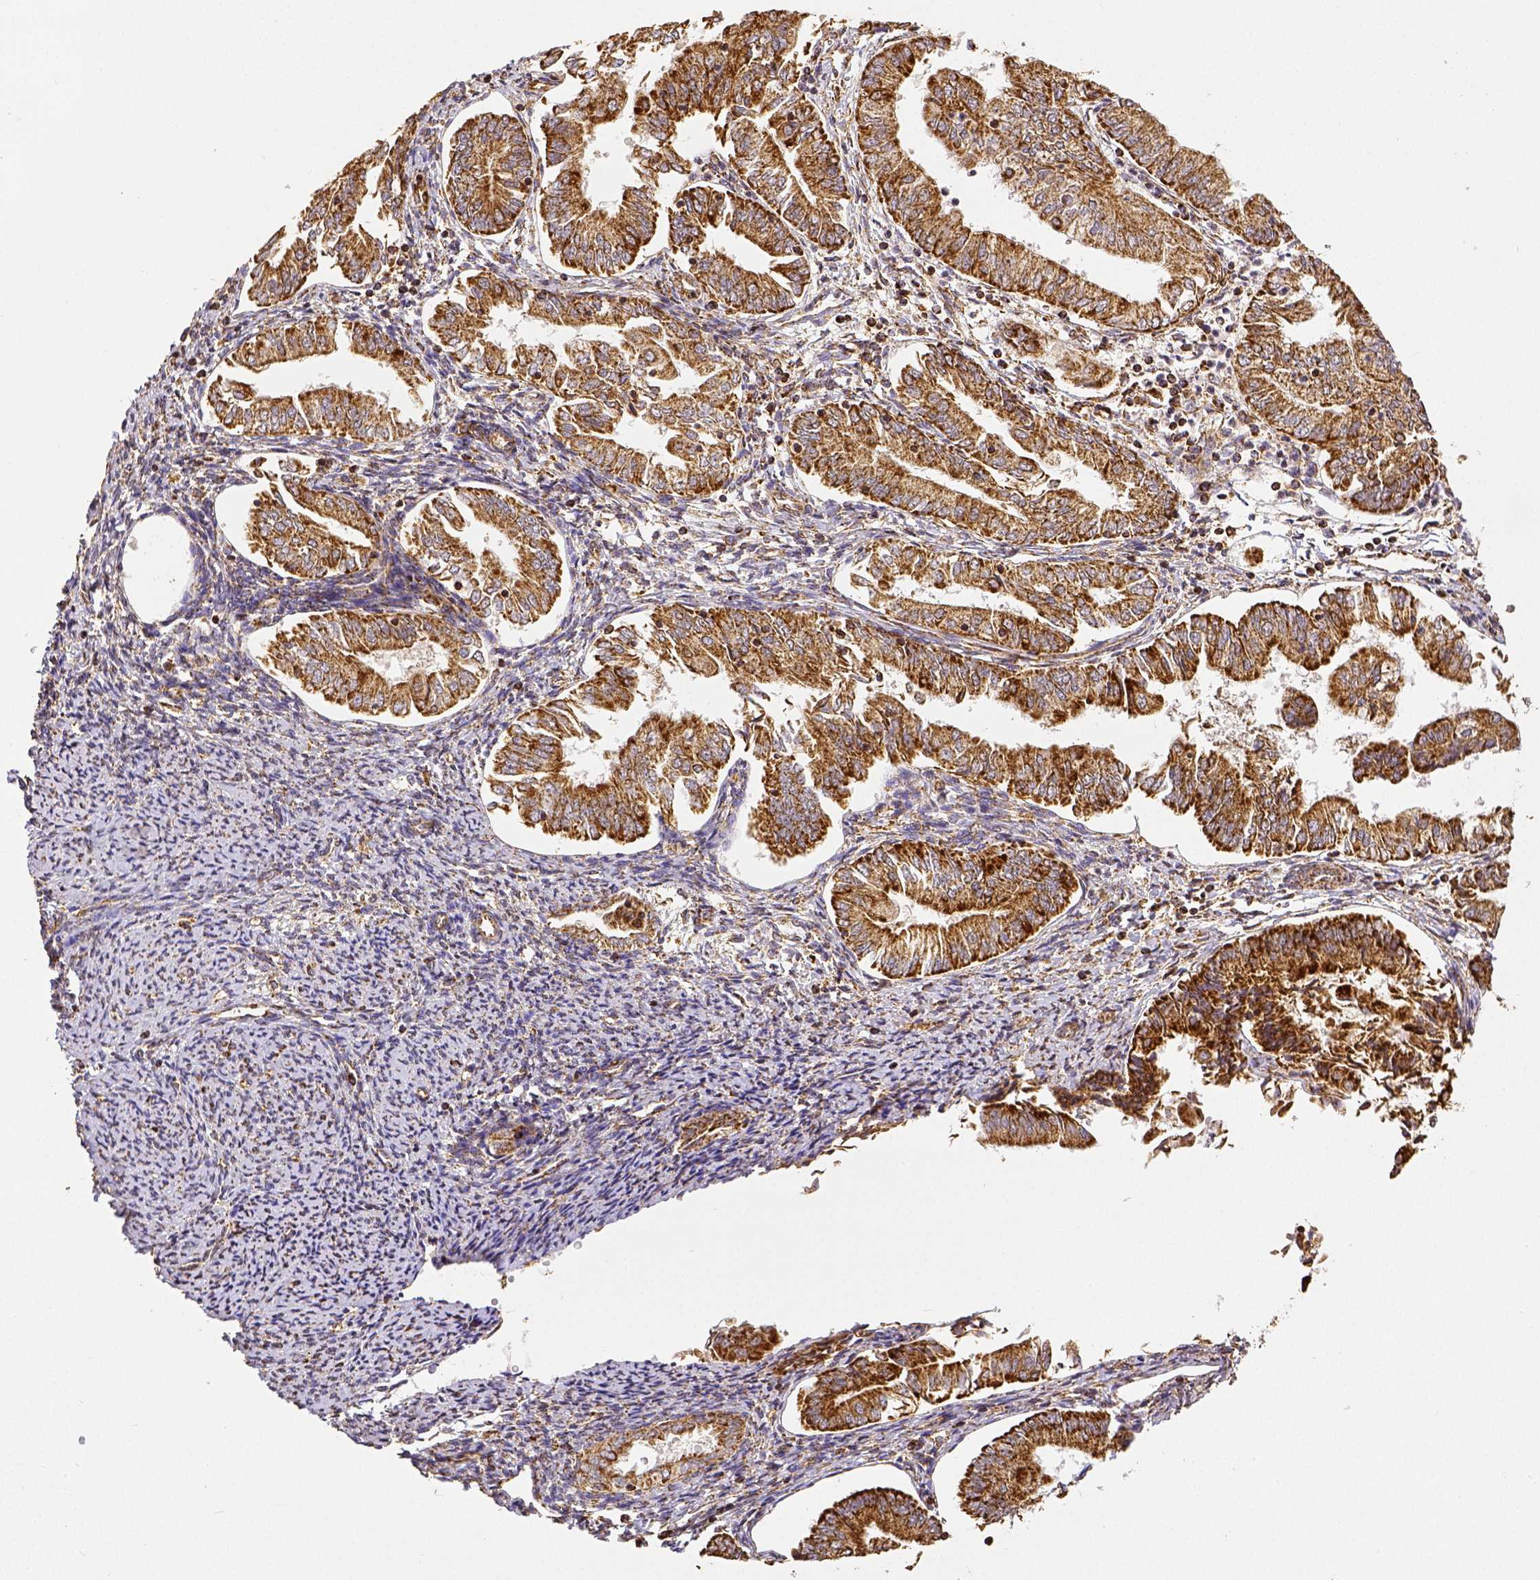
{"staining": {"intensity": "moderate", "quantity": ">75%", "location": "cytoplasmic/membranous"}, "tissue": "endometrial cancer", "cell_type": "Tumor cells", "image_type": "cancer", "snomed": [{"axis": "morphology", "description": "Adenocarcinoma, NOS"}, {"axis": "topography", "description": "Endometrium"}], "caption": "A brown stain labels moderate cytoplasmic/membranous expression of a protein in endometrial cancer tumor cells. Using DAB (brown) and hematoxylin (blue) stains, captured at high magnification using brightfield microscopy.", "gene": "SDHB", "patient": {"sex": "female", "age": 55}}